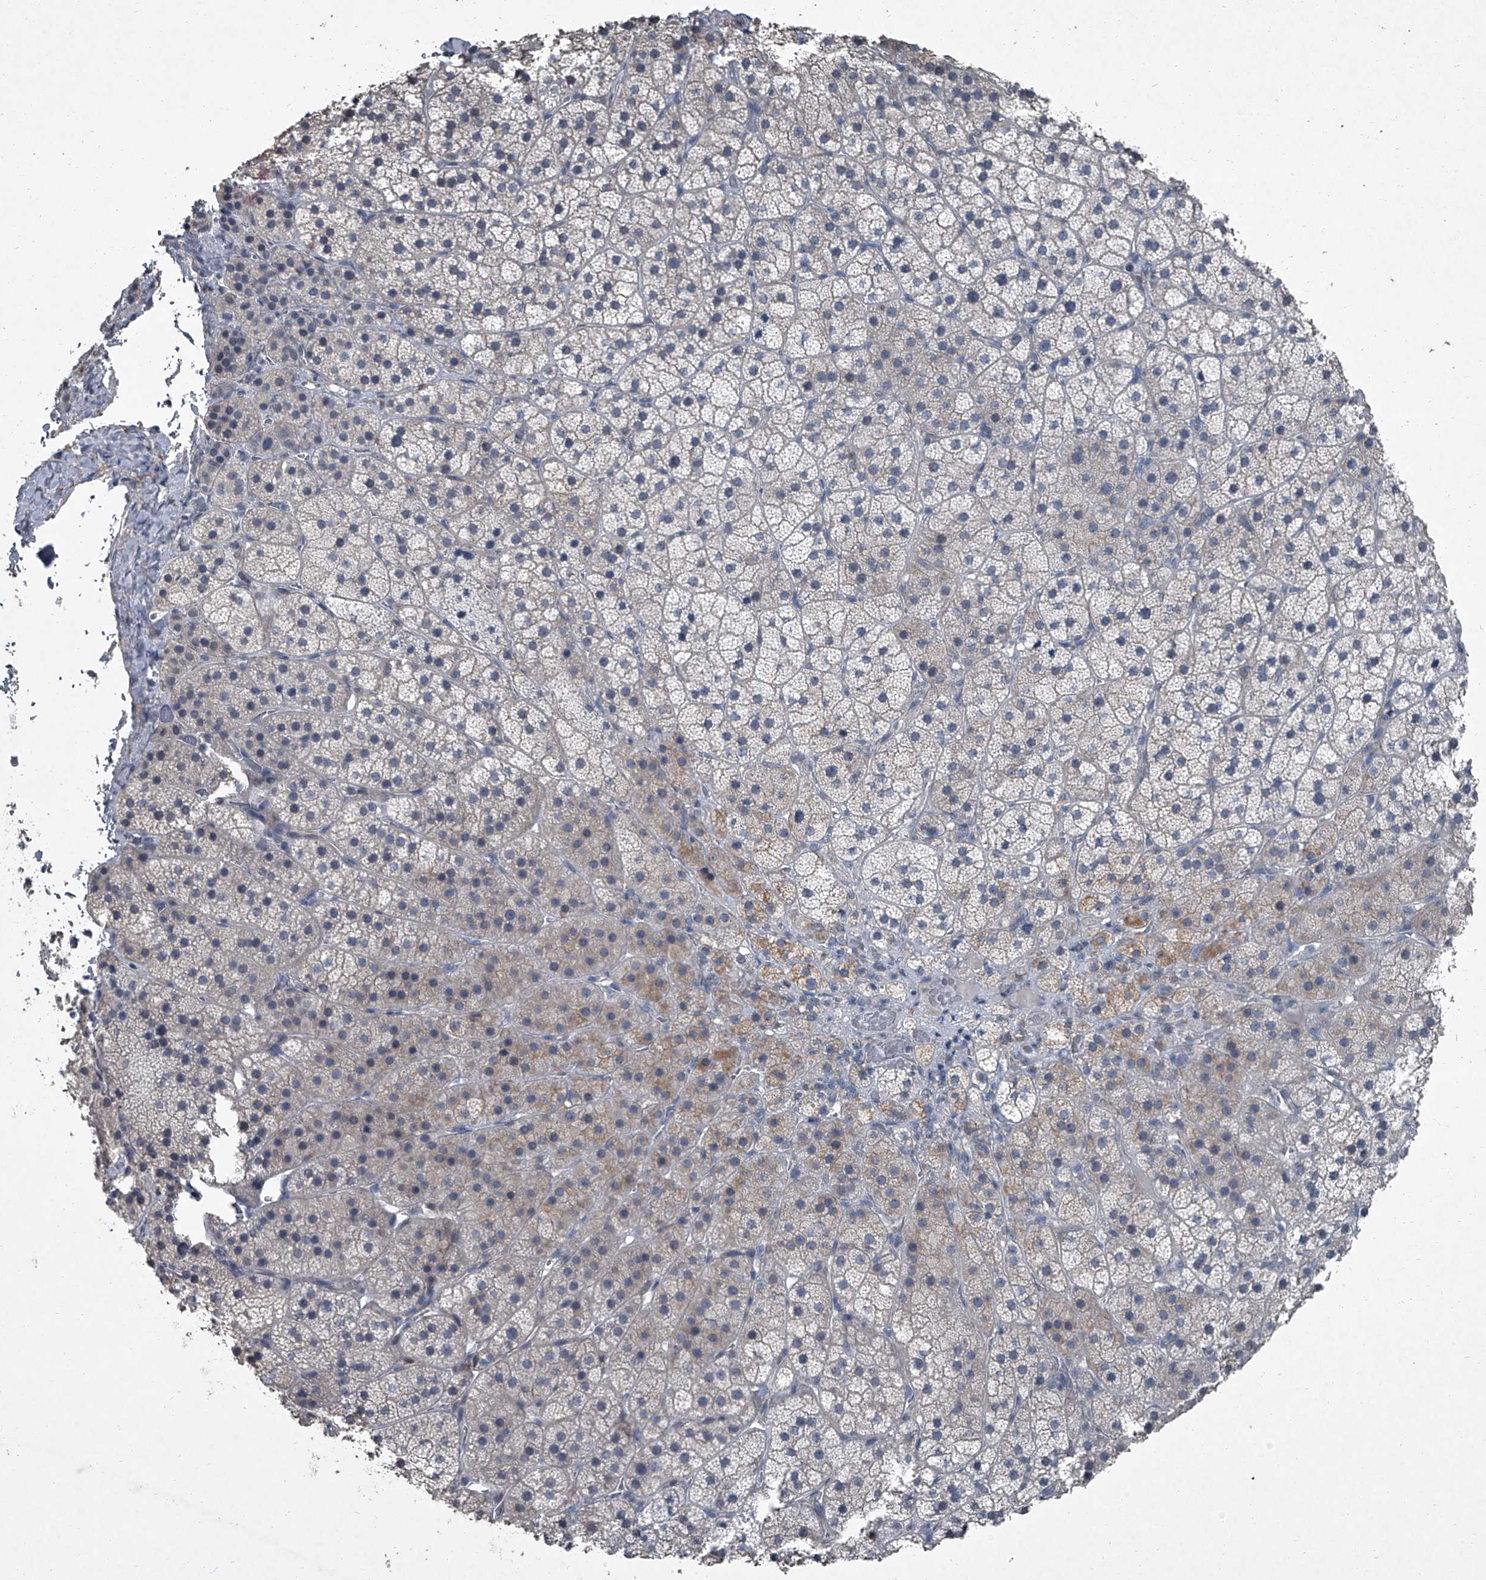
{"staining": {"intensity": "negative", "quantity": "none", "location": "none"}, "tissue": "adrenal gland", "cell_type": "Glandular cells", "image_type": "normal", "snomed": [{"axis": "morphology", "description": "Normal tissue, NOS"}, {"axis": "topography", "description": "Adrenal gland"}], "caption": "This is a image of immunohistochemistry (IHC) staining of normal adrenal gland, which shows no positivity in glandular cells.", "gene": "HEPHL1", "patient": {"sex": "female", "age": 44}}